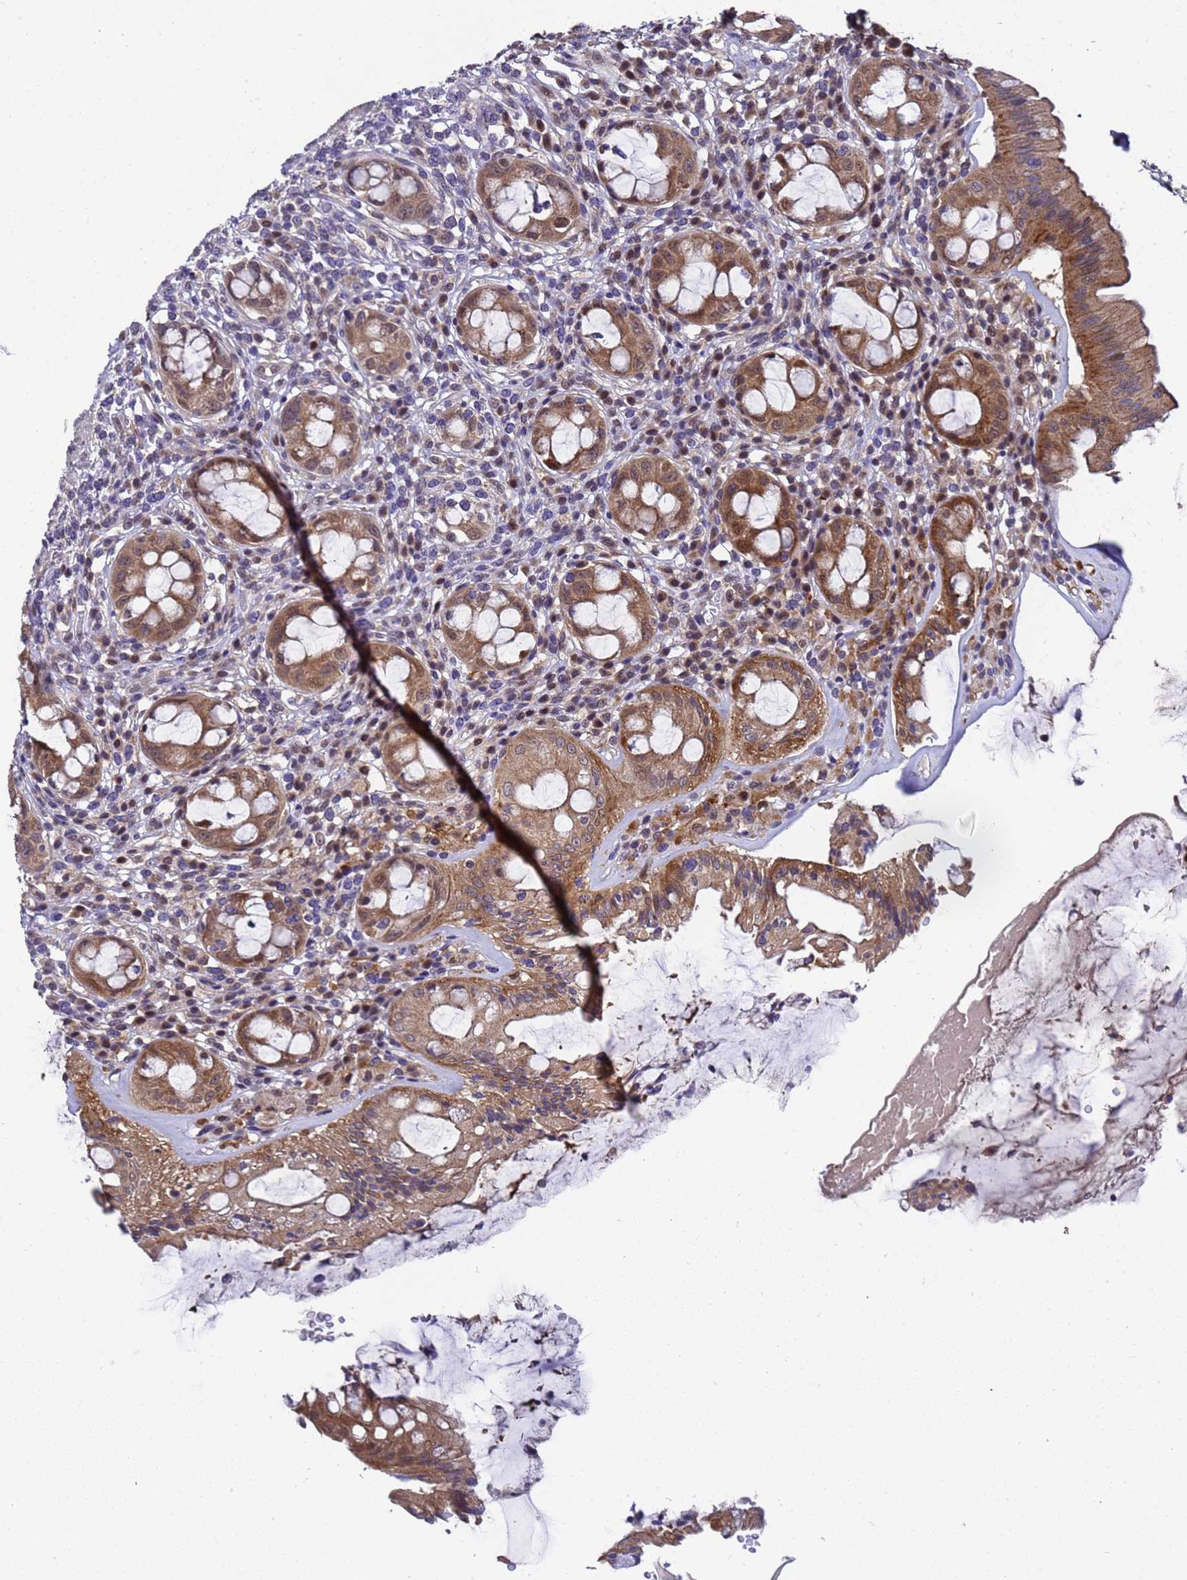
{"staining": {"intensity": "strong", "quantity": ">75%", "location": "cytoplasmic/membranous"}, "tissue": "rectum", "cell_type": "Glandular cells", "image_type": "normal", "snomed": [{"axis": "morphology", "description": "Normal tissue, NOS"}, {"axis": "topography", "description": "Rectum"}], "caption": "This image reveals normal rectum stained with immunohistochemistry (IHC) to label a protein in brown. The cytoplasmic/membranous of glandular cells show strong positivity for the protein. Nuclei are counter-stained blue.", "gene": "ANAPC13", "patient": {"sex": "female", "age": 57}}